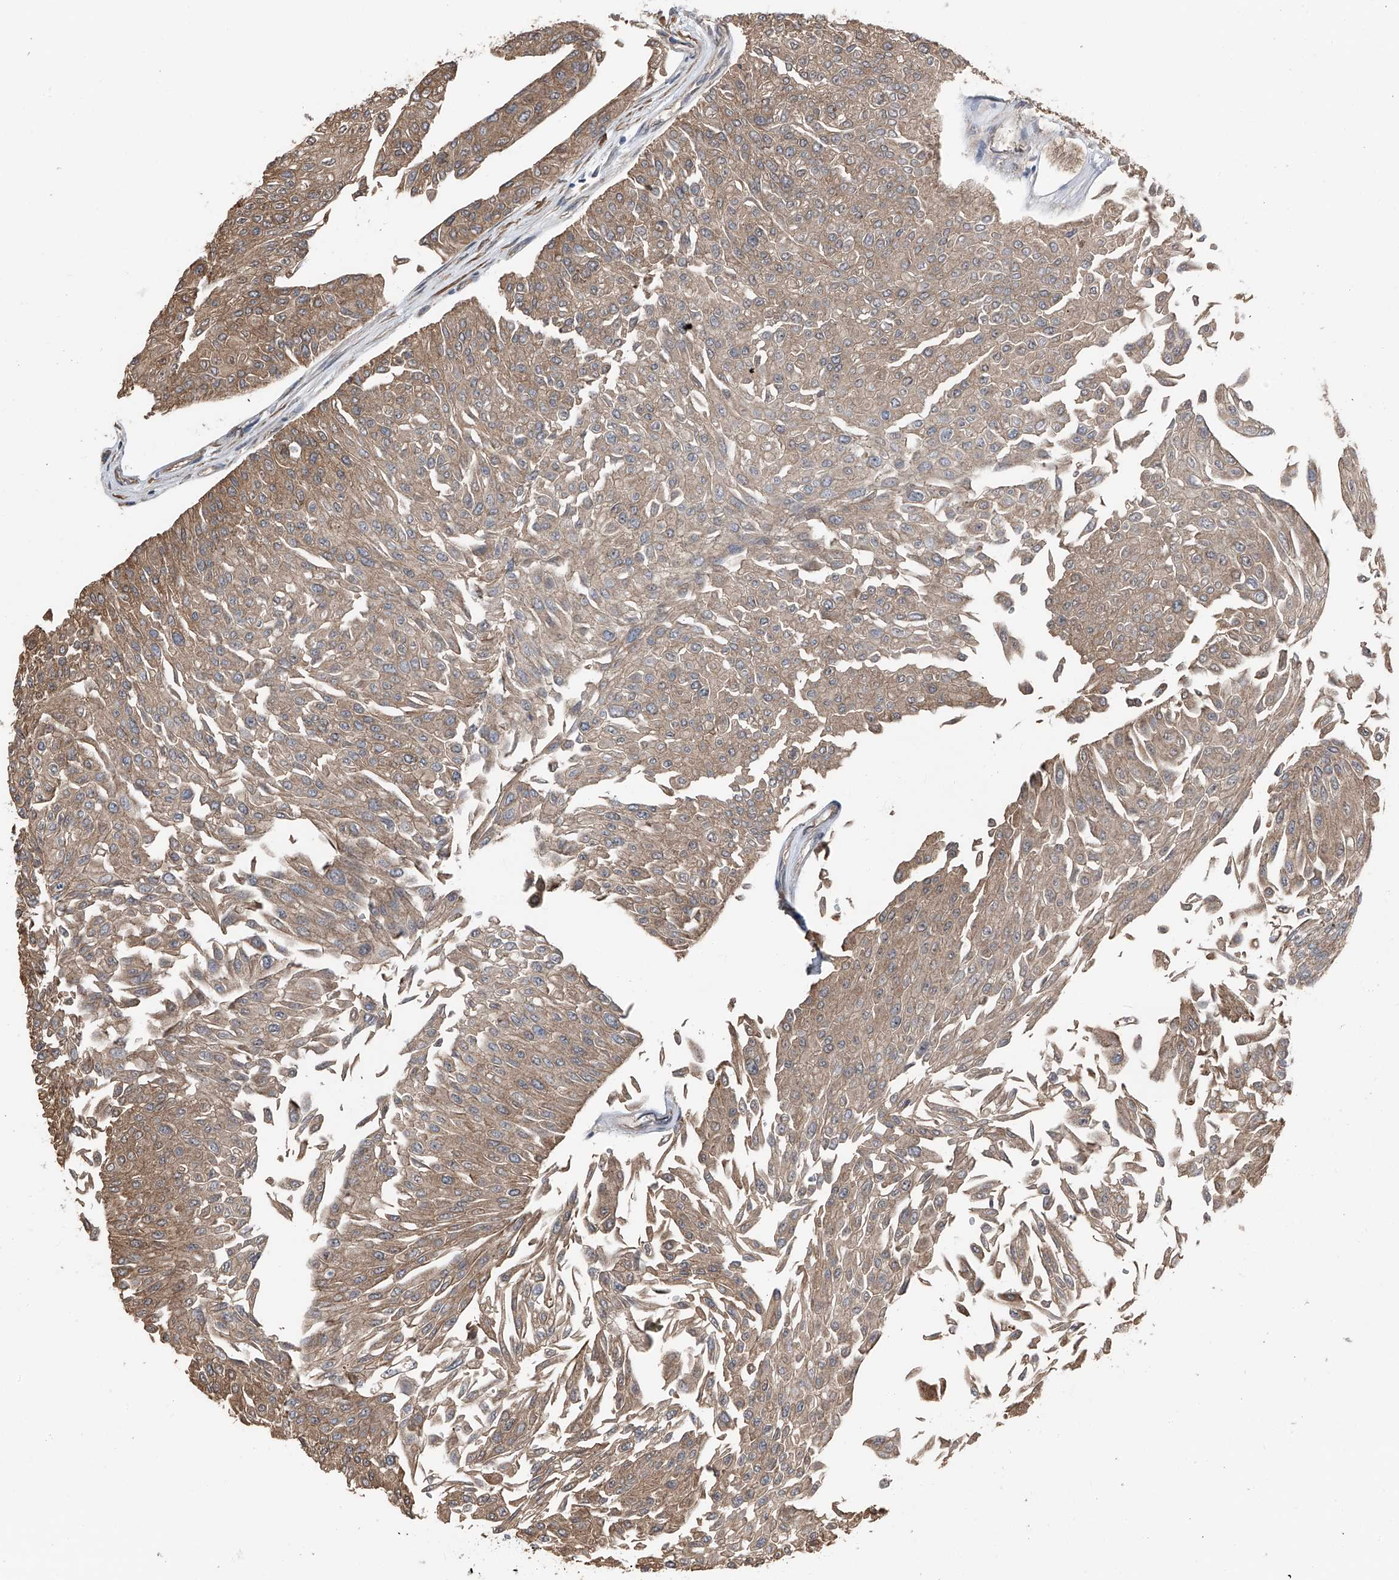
{"staining": {"intensity": "moderate", "quantity": ">75%", "location": "cytoplasmic/membranous"}, "tissue": "urothelial cancer", "cell_type": "Tumor cells", "image_type": "cancer", "snomed": [{"axis": "morphology", "description": "Urothelial carcinoma, Low grade"}, {"axis": "topography", "description": "Urinary bladder"}], "caption": "Immunohistochemical staining of low-grade urothelial carcinoma reveals medium levels of moderate cytoplasmic/membranous protein expression in about >75% of tumor cells.", "gene": "KCNJ2", "patient": {"sex": "male", "age": 67}}